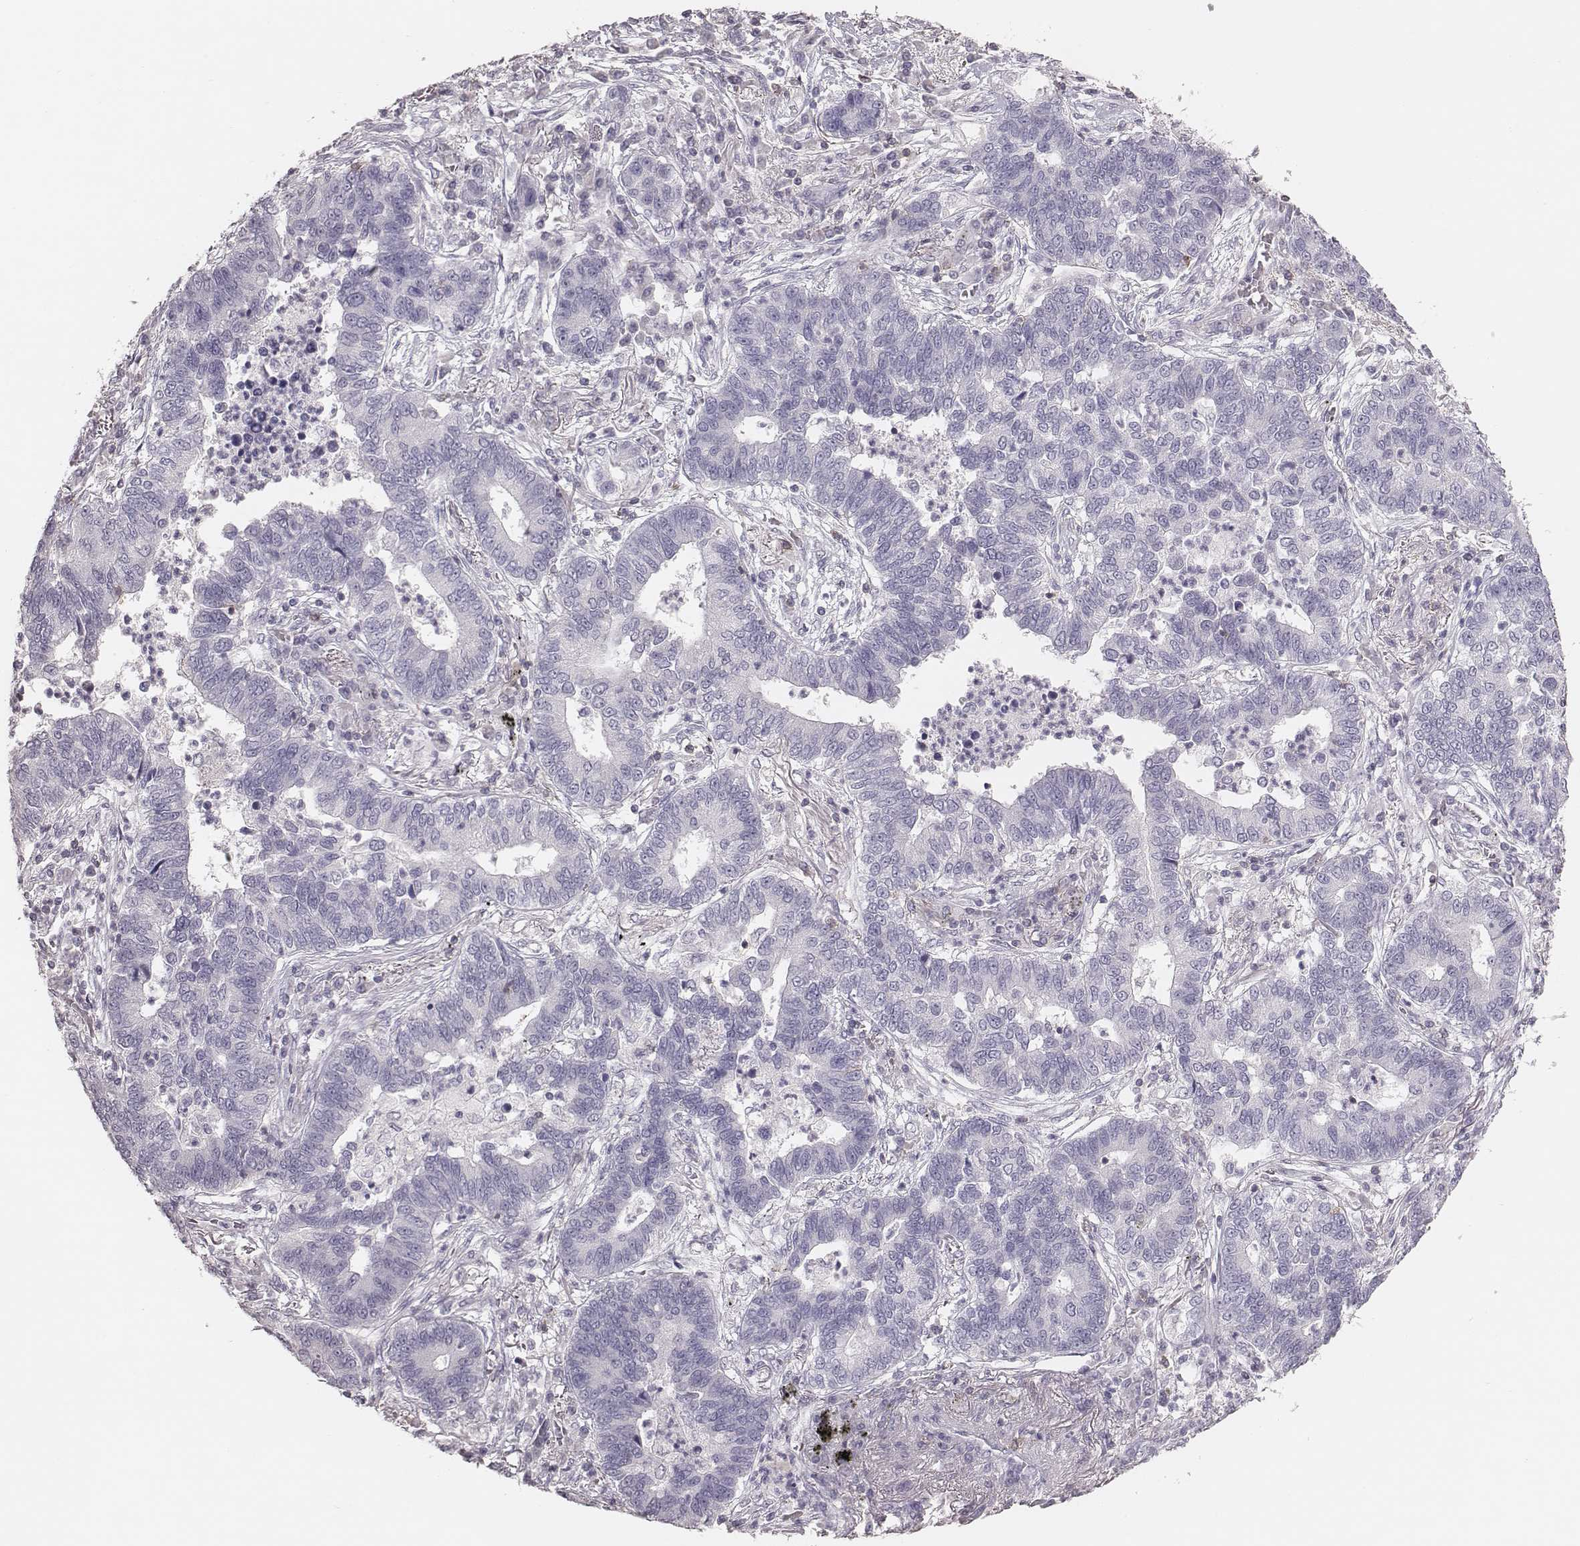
{"staining": {"intensity": "negative", "quantity": "none", "location": "none"}, "tissue": "lung cancer", "cell_type": "Tumor cells", "image_type": "cancer", "snomed": [{"axis": "morphology", "description": "Adenocarcinoma, NOS"}, {"axis": "topography", "description": "Lung"}], "caption": "There is no significant expression in tumor cells of adenocarcinoma (lung). Nuclei are stained in blue.", "gene": "PDCD1", "patient": {"sex": "female", "age": 57}}